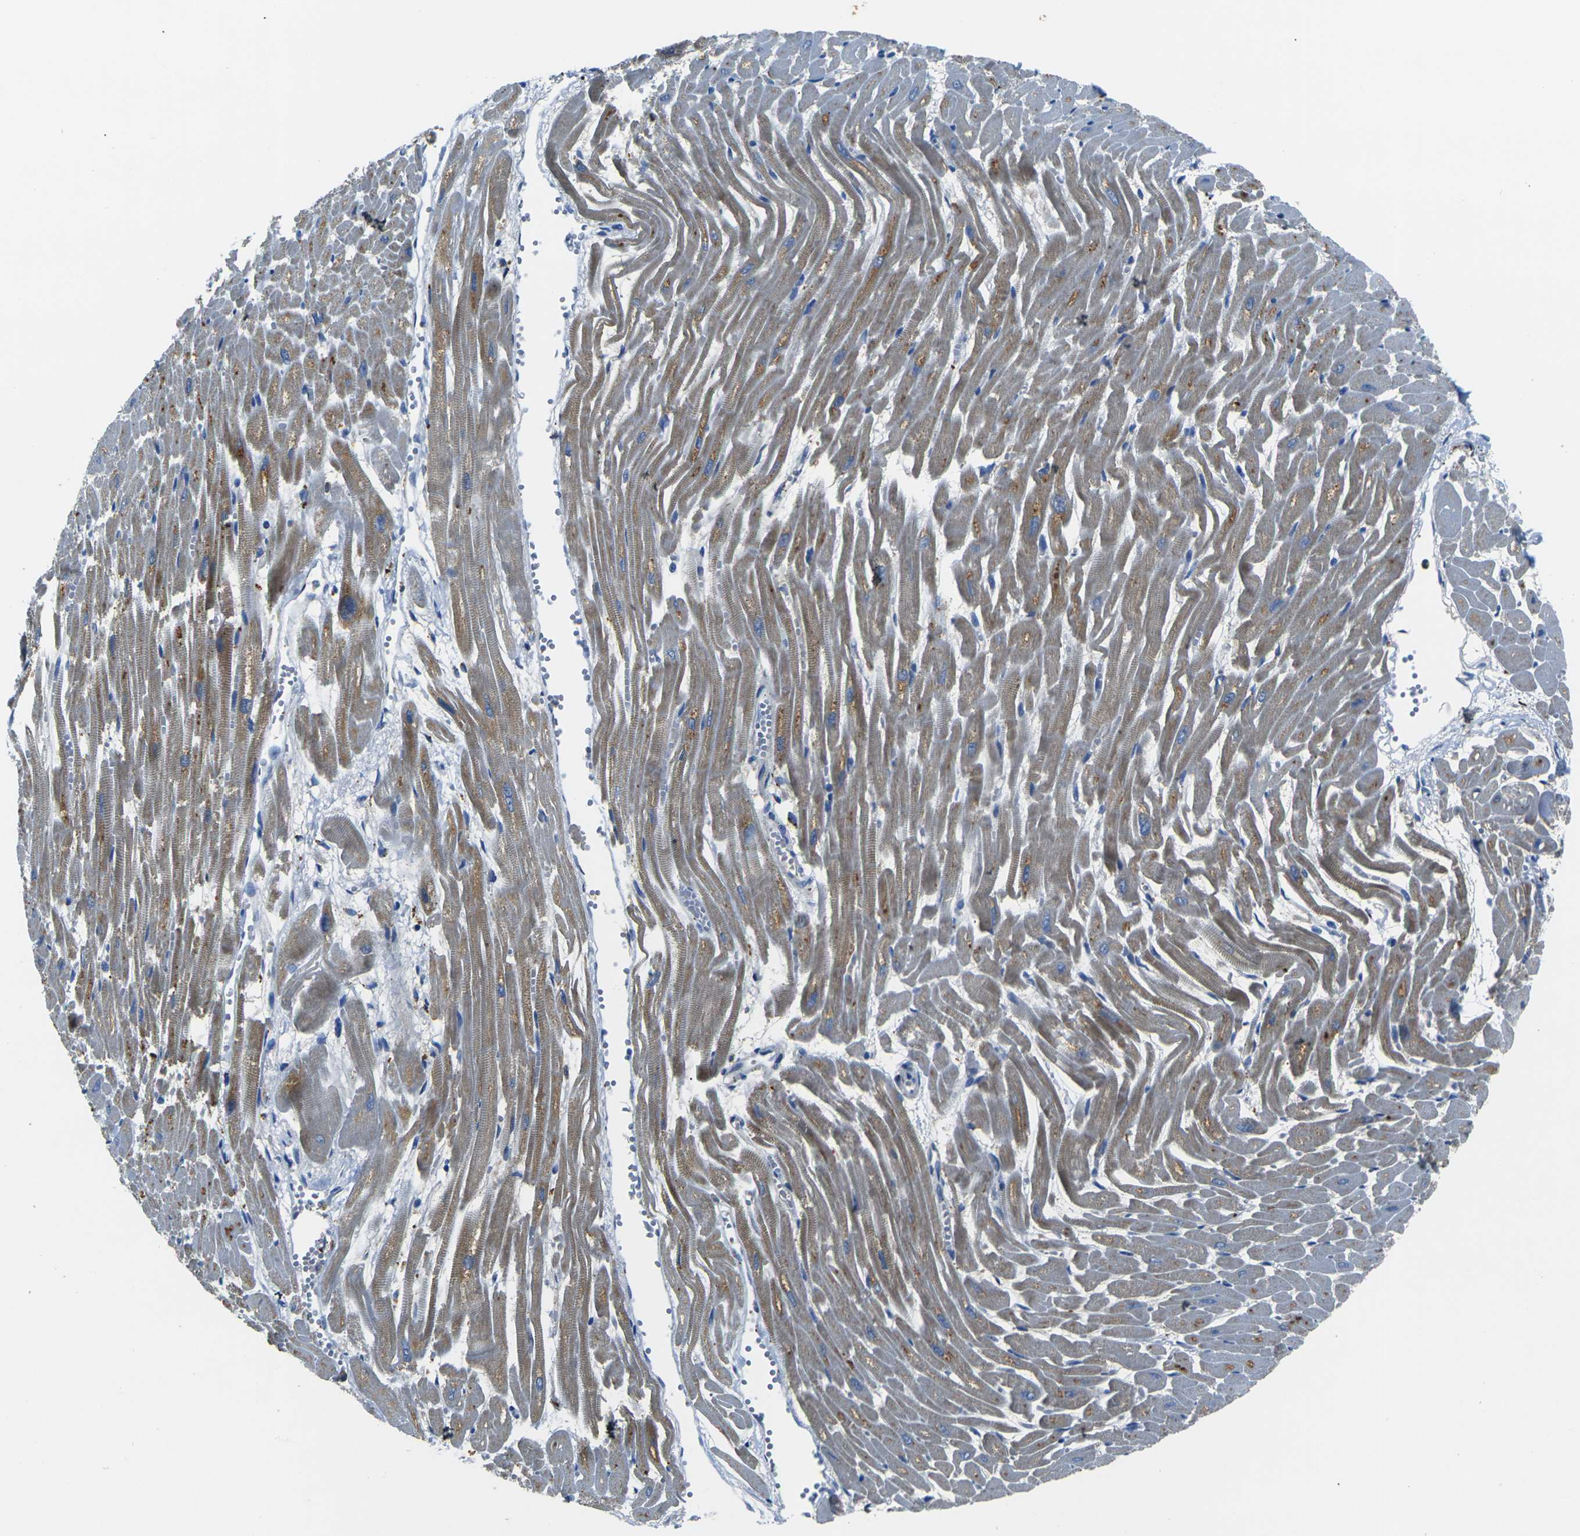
{"staining": {"intensity": "moderate", "quantity": "25%-75%", "location": "cytoplasmic/membranous"}, "tissue": "heart muscle", "cell_type": "Cardiomyocytes", "image_type": "normal", "snomed": [{"axis": "morphology", "description": "Normal tissue, NOS"}, {"axis": "topography", "description": "Heart"}], "caption": "Approximately 25%-75% of cardiomyocytes in normal heart muscle exhibit moderate cytoplasmic/membranous protein expression as visualized by brown immunohistochemical staining.", "gene": "PIGL", "patient": {"sex": "female", "age": 19}}